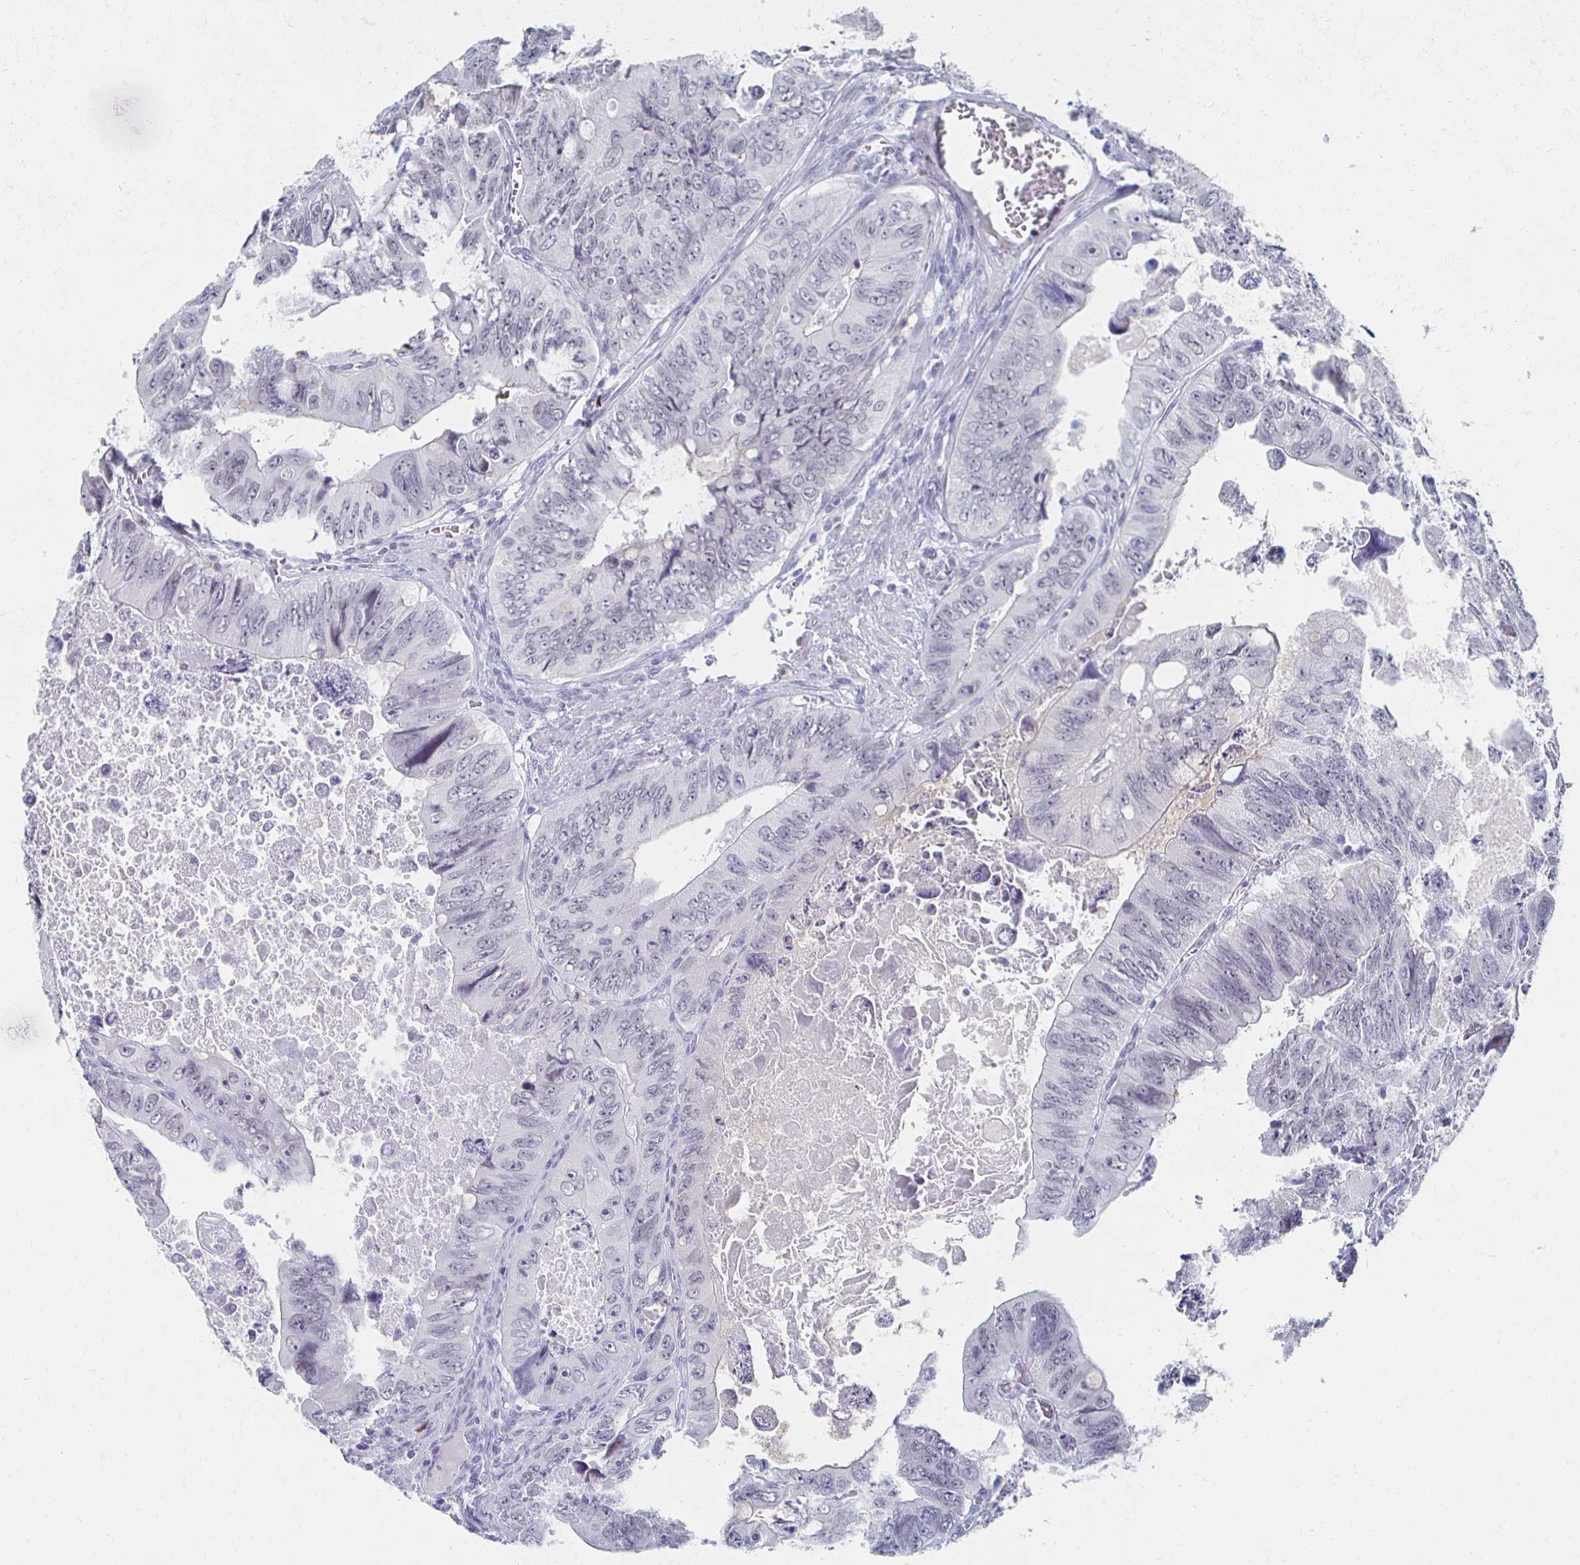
{"staining": {"intensity": "negative", "quantity": "none", "location": "none"}, "tissue": "colorectal cancer", "cell_type": "Tumor cells", "image_type": "cancer", "snomed": [{"axis": "morphology", "description": "Adenocarcinoma, NOS"}, {"axis": "topography", "description": "Colon"}], "caption": "The micrograph reveals no staining of tumor cells in adenocarcinoma (colorectal). (Brightfield microscopy of DAB (3,3'-diaminobenzidine) IHC at high magnification).", "gene": "CXCR2", "patient": {"sex": "female", "age": 84}}